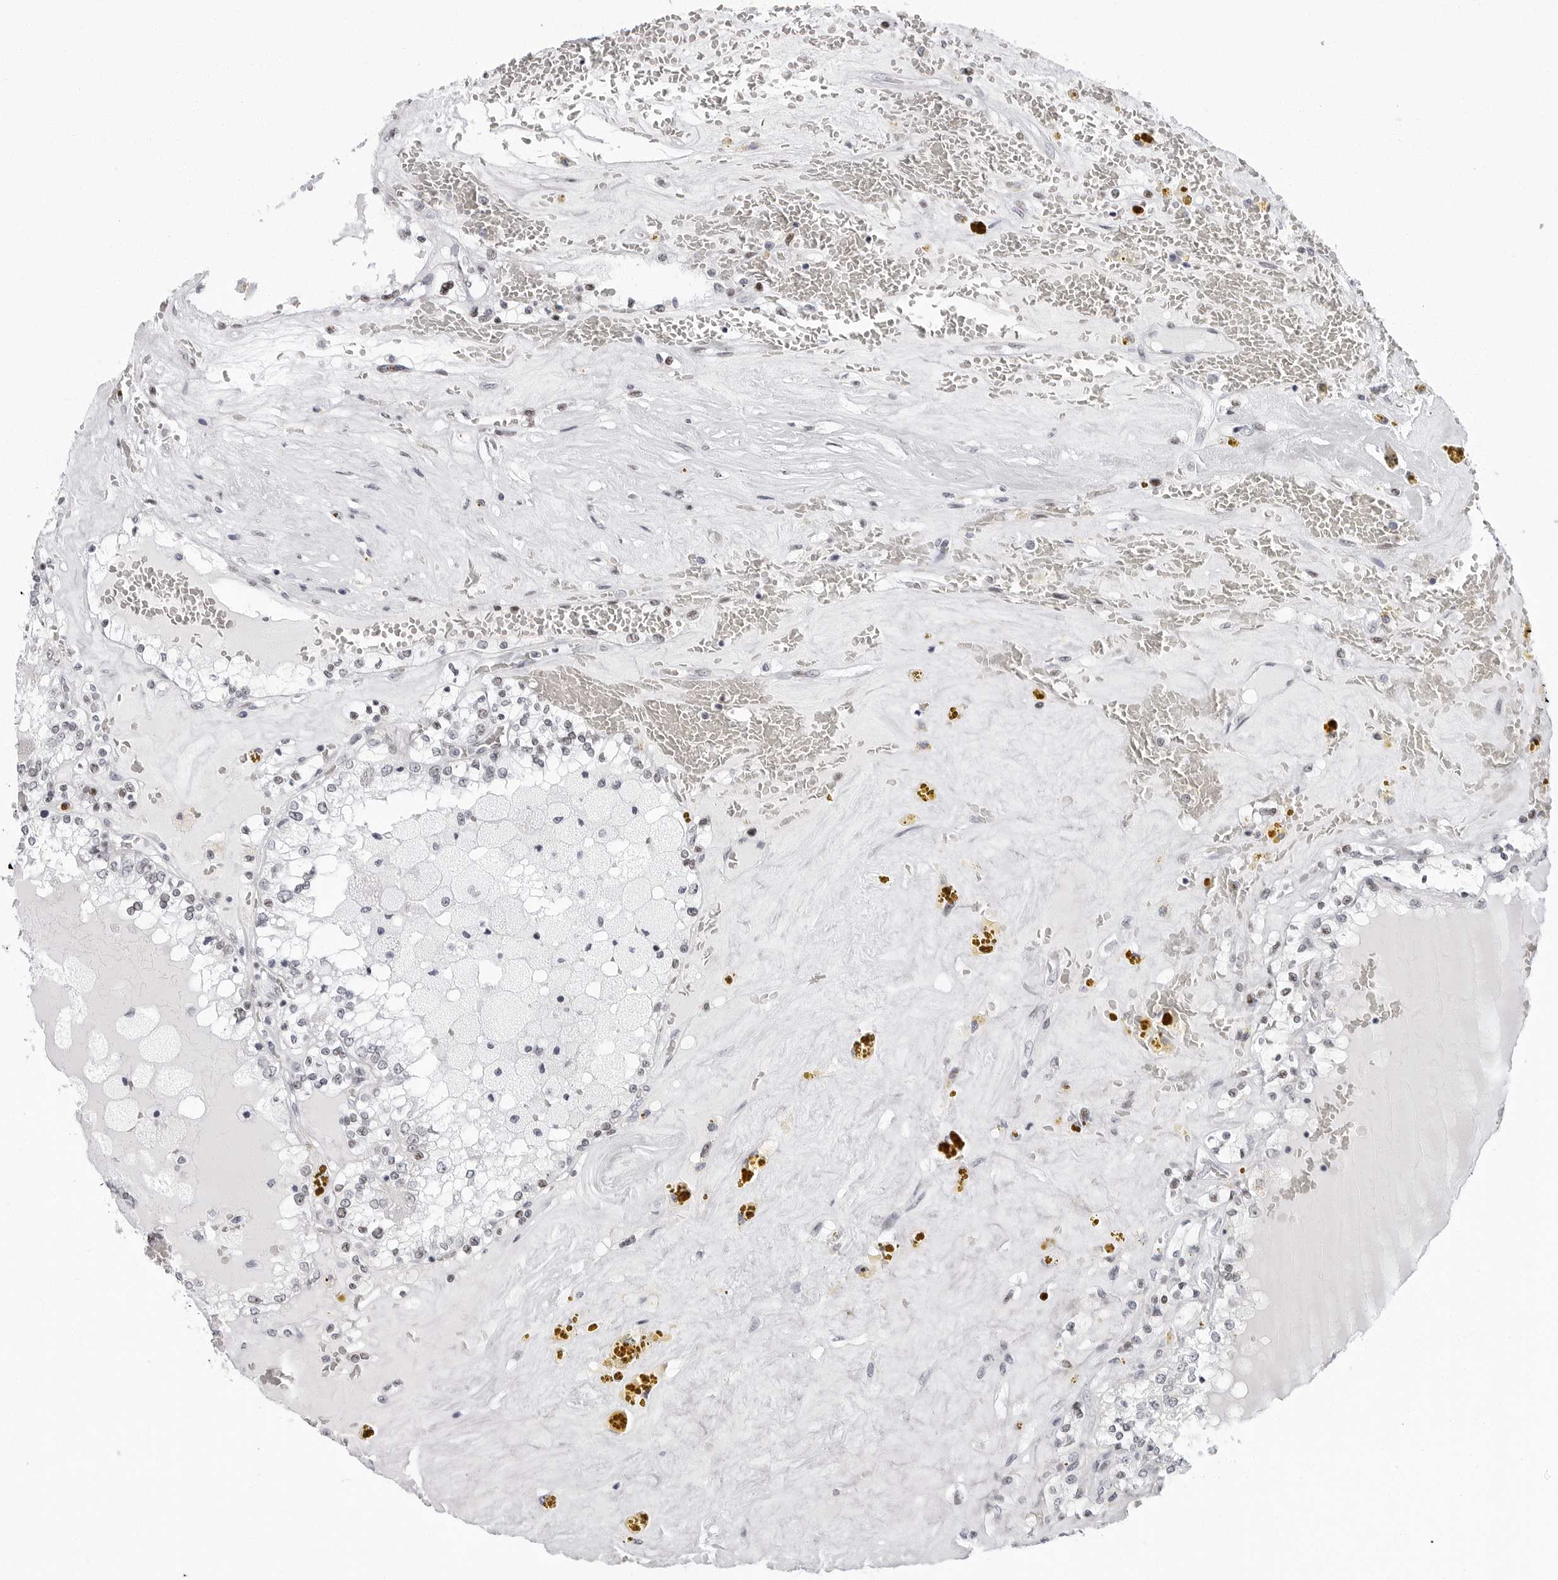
{"staining": {"intensity": "weak", "quantity": "25%-75%", "location": "nuclear"}, "tissue": "renal cancer", "cell_type": "Tumor cells", "image_type": "cancer", "snomed": [{"axis": "morphology", "description": "Adenocarcinoma, NOS"}, {"axis": "topography", "description": "Kidney"}], "caption": "Immunohistochemistry of renal cancer (adenocarcinoma) displays low levels of weak nuclear staining in about 25%-75% of tumor cells.", "gene": "VEZF1", "patient": {"sex": "female", "age": 56}}